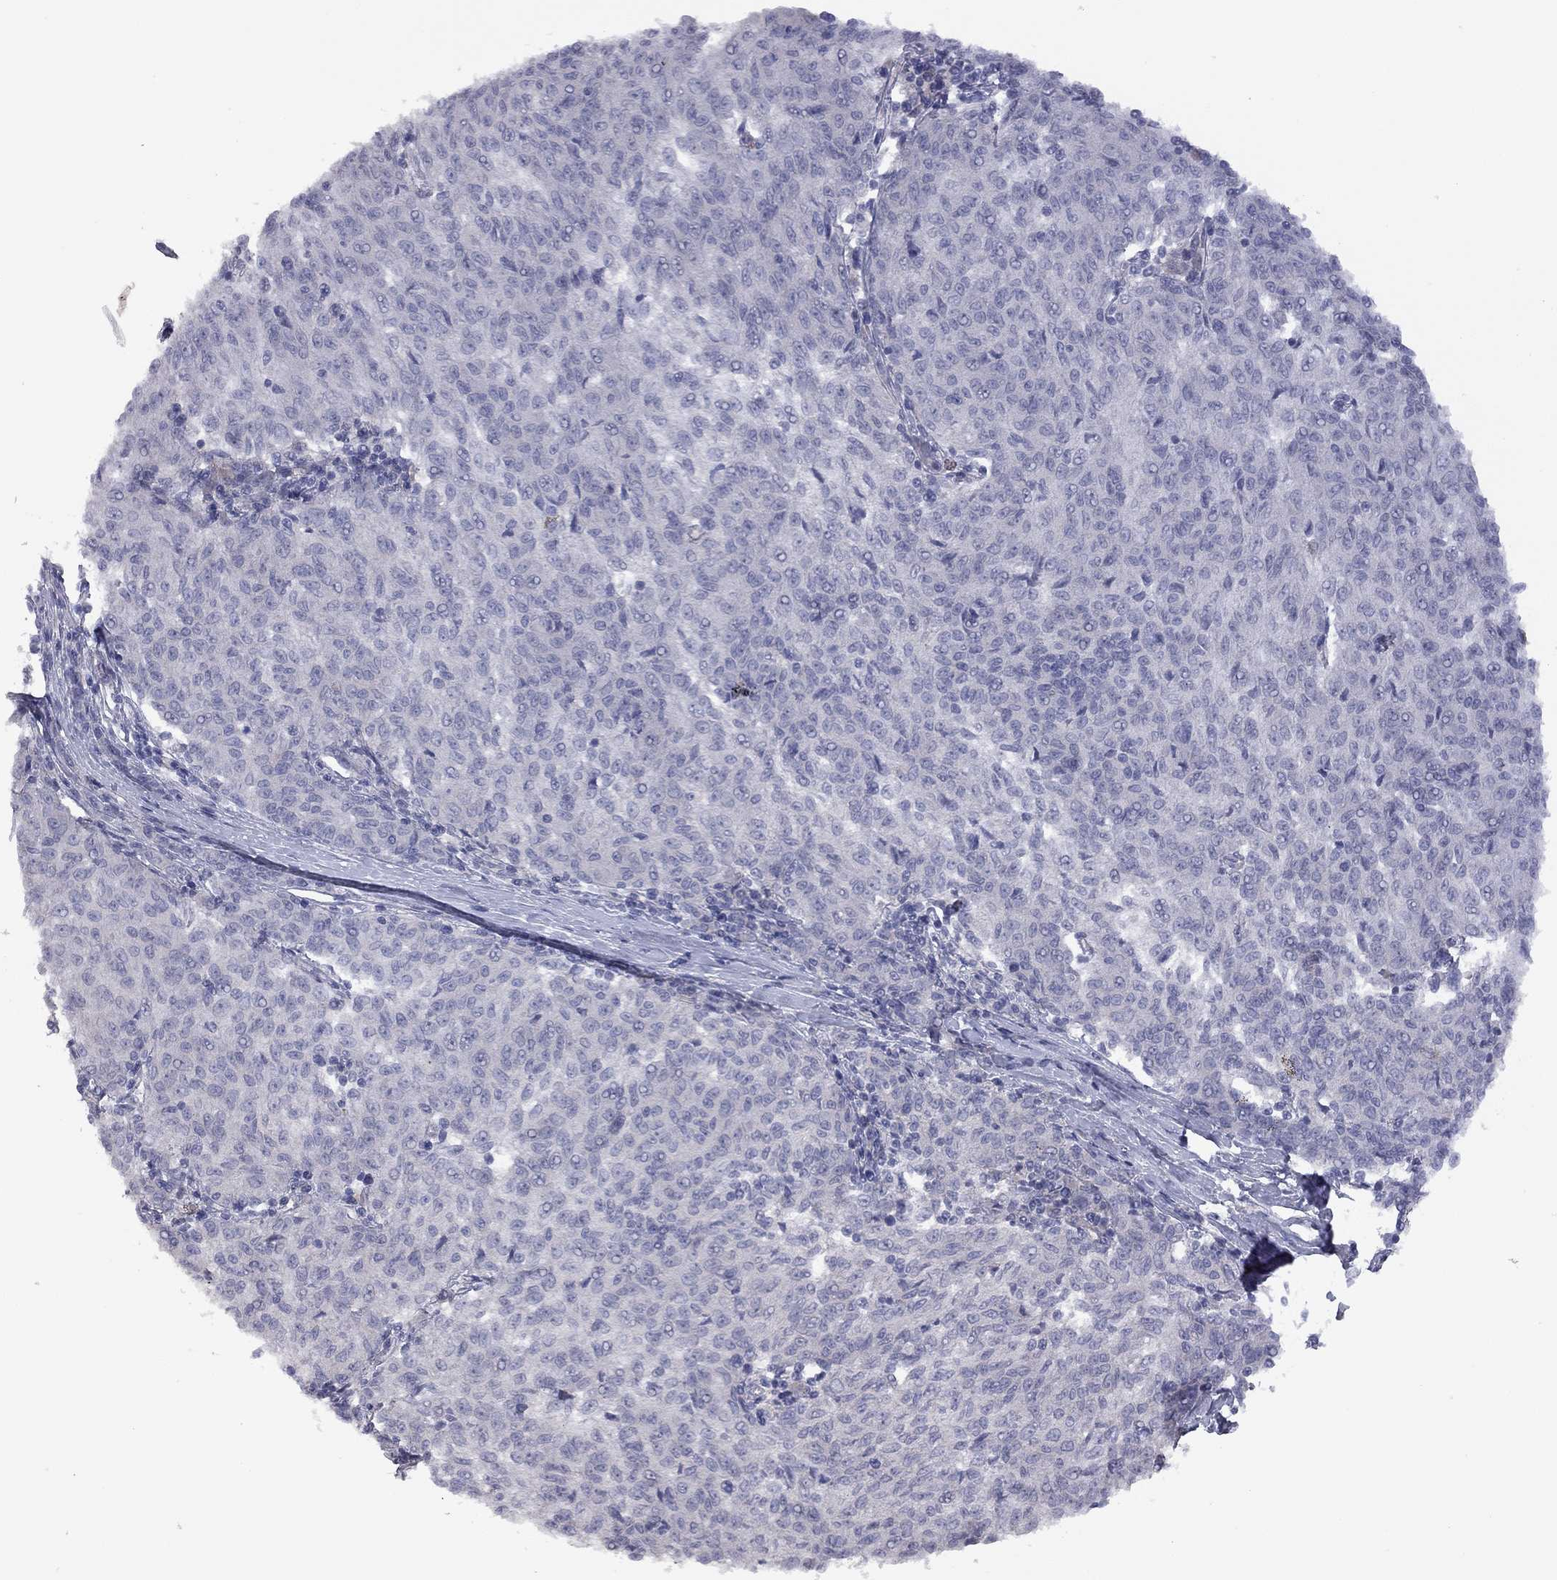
{"staining": {"intensity": "negative", "quantity": "none", "location": "none"}, "tissue": "melanoma", "cell_type": "Tumor cells", "image_type": "cancer", "snomed": [{"axis": "morphology", "description": "Malignant melanoma, NOS"}, {"axis": "topography", "description": "Skin"}], "caption": "The photomicrograph exhibits no staining of tumor cells in malignant melanoma. (Brightfield microscopy of DAB immunohistochemistry (IHC) at high magnification).", "gene": "EXOC3L2", "patient": {"sex": "female", "age": 72}}